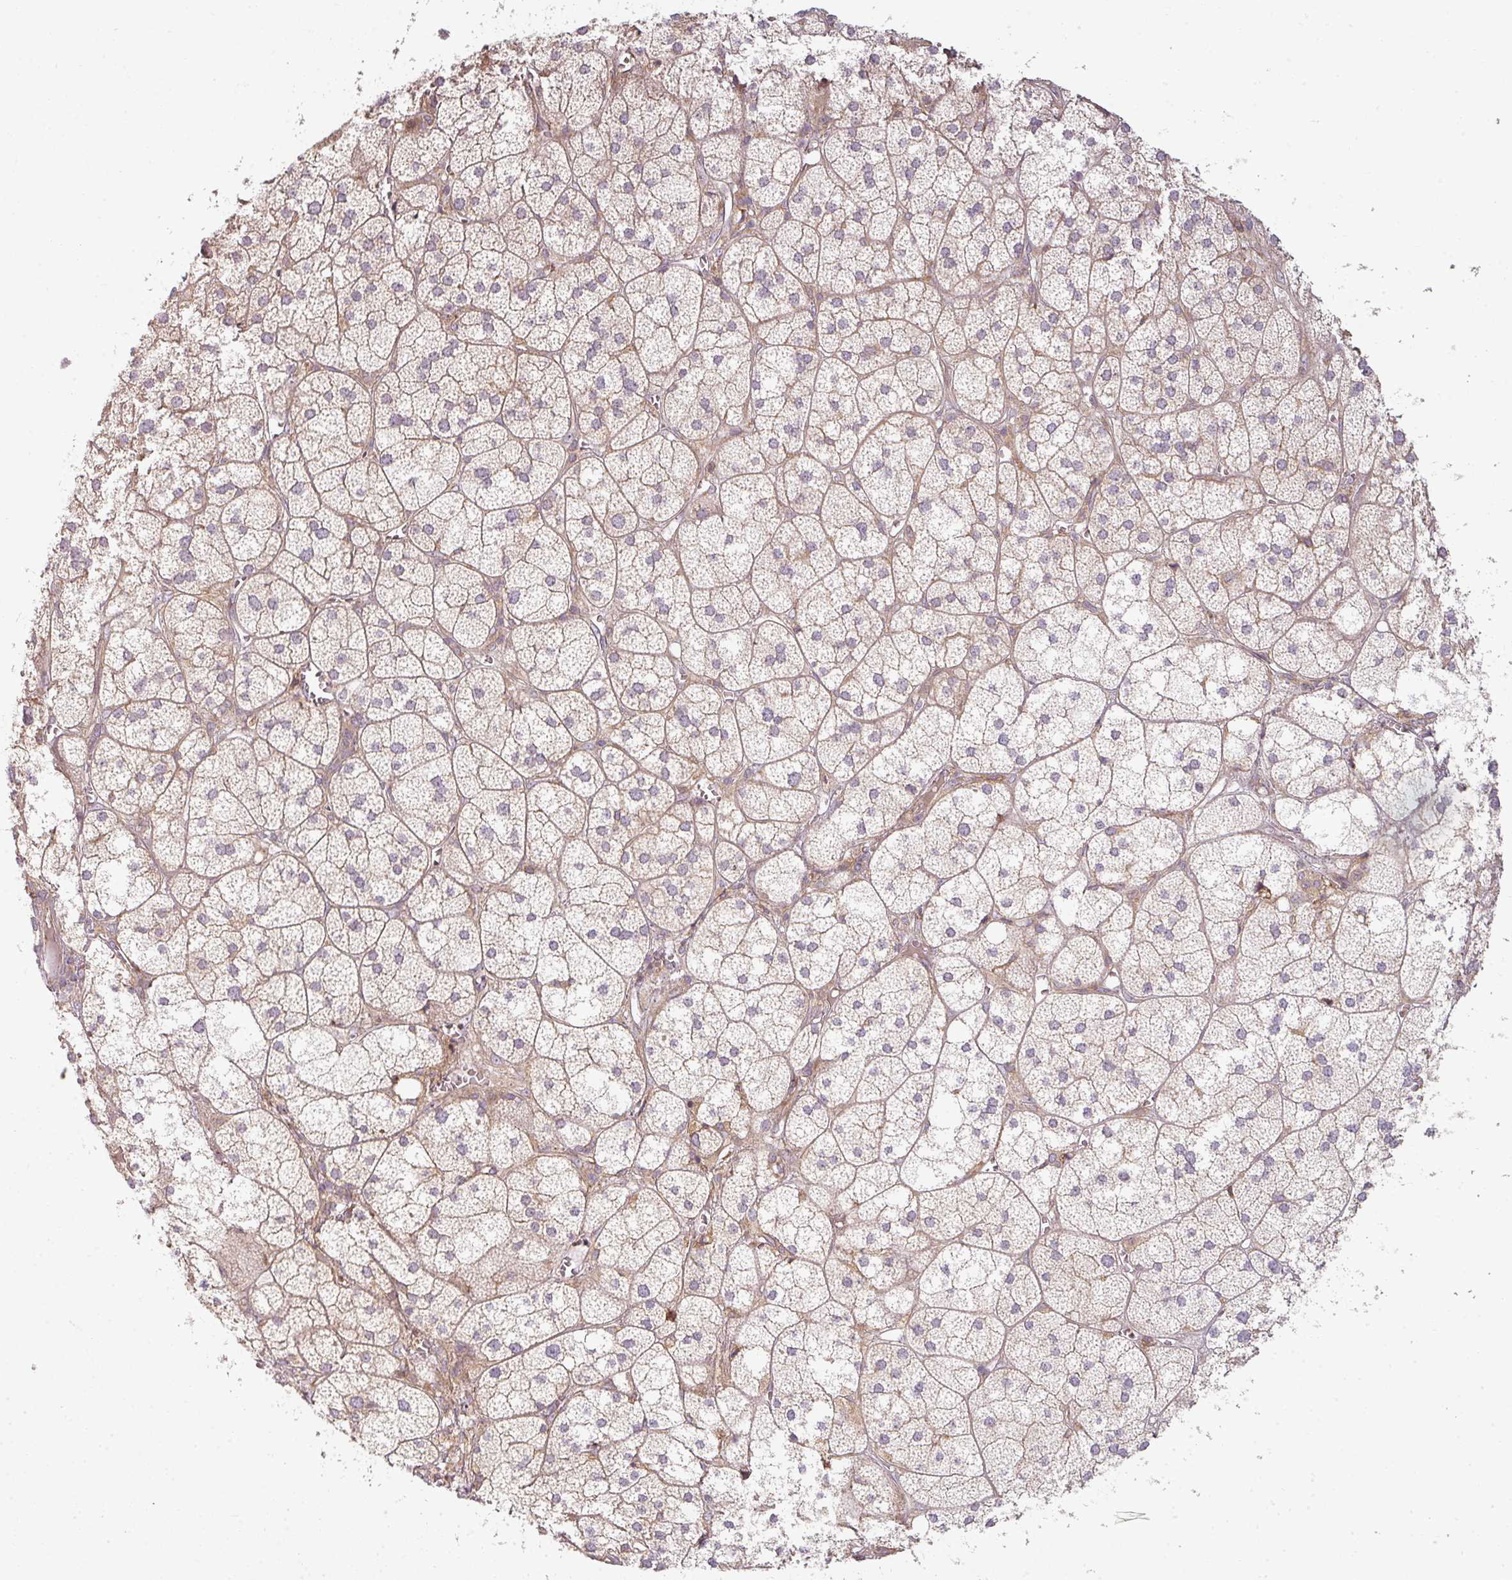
{"staining": {"intensity": "moderate", "quantity": "25%-75%", "location": "cytoplasmic/membranous"}, "tissue": "adrenal gland", "cell_type": "Glandular cells", "image_type": "normal", "snomed": [{"axis": "morphology", "description": "Normal tissue, NOS"}, {"axis": "topography", "description": "Adrenal gland"}], "caption": "Glandular cells show medium levels of moderate cytoplasmic/membranous positivity in about 25%-75% of cells in benign human adrenal gland. The protein of interest is shown in brown color, while the nuclei are stained blue.", "gene": "CNOT1", "patient": {"sex": "female", "age": 61}}